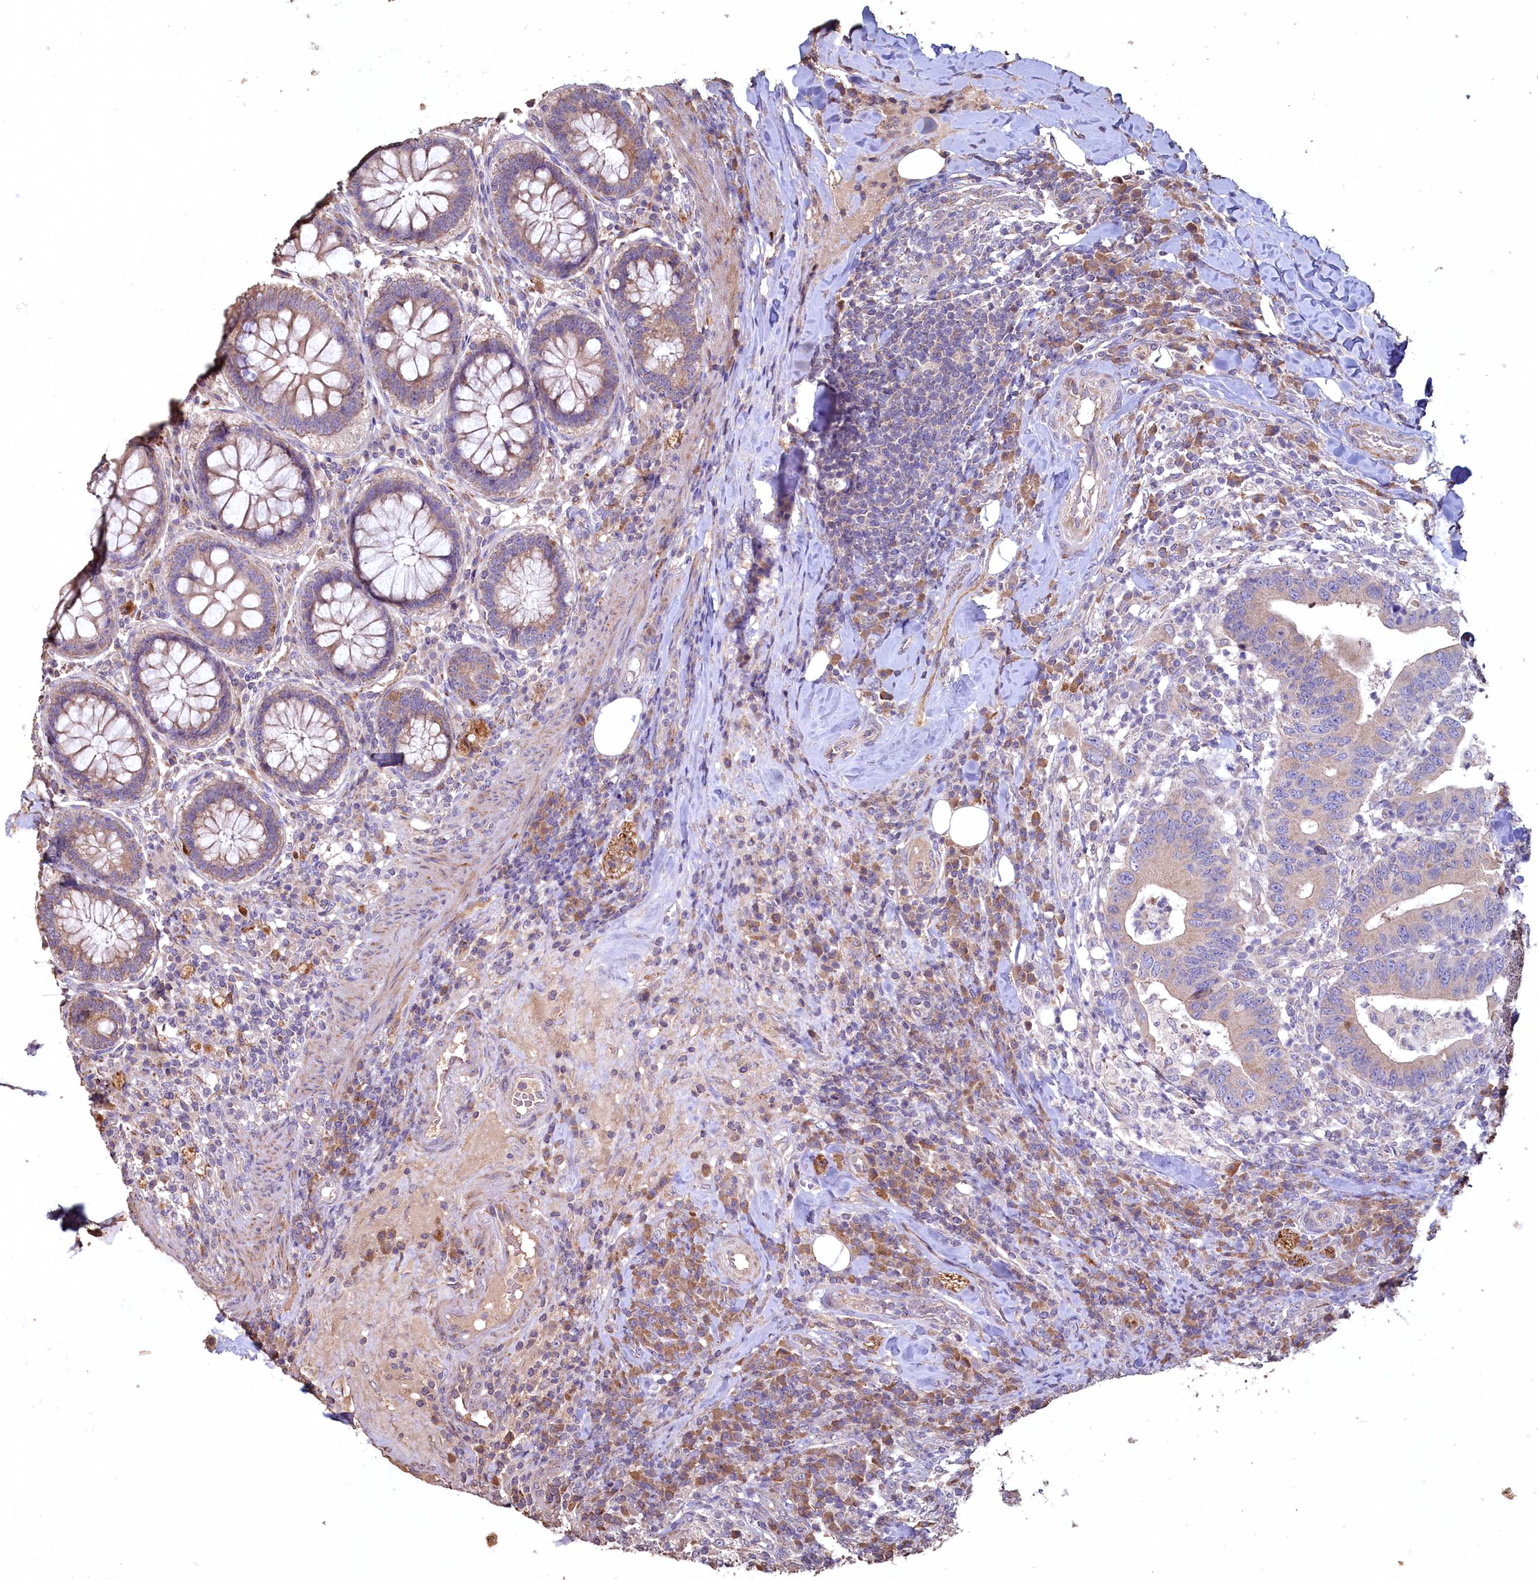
{"staining": {"intensity": "negative", "quantity": "none", "location": "none"}, "tissue": "colorectal cancer", "cell_type": "Tumor cells", "image_type": "cancer", "snomed": [{"axis": "morphology", "description": "Adenocarcinoma, NOS"}, {"axis": "topography", "description": "Colon"}], "caption": "This is an IHC photomicrograph of adenocarcinoma (colorectal). There is no staining in tumor cells.", "gene": "FUNDC1", "patient": {"sex": "female", "age": 66}}